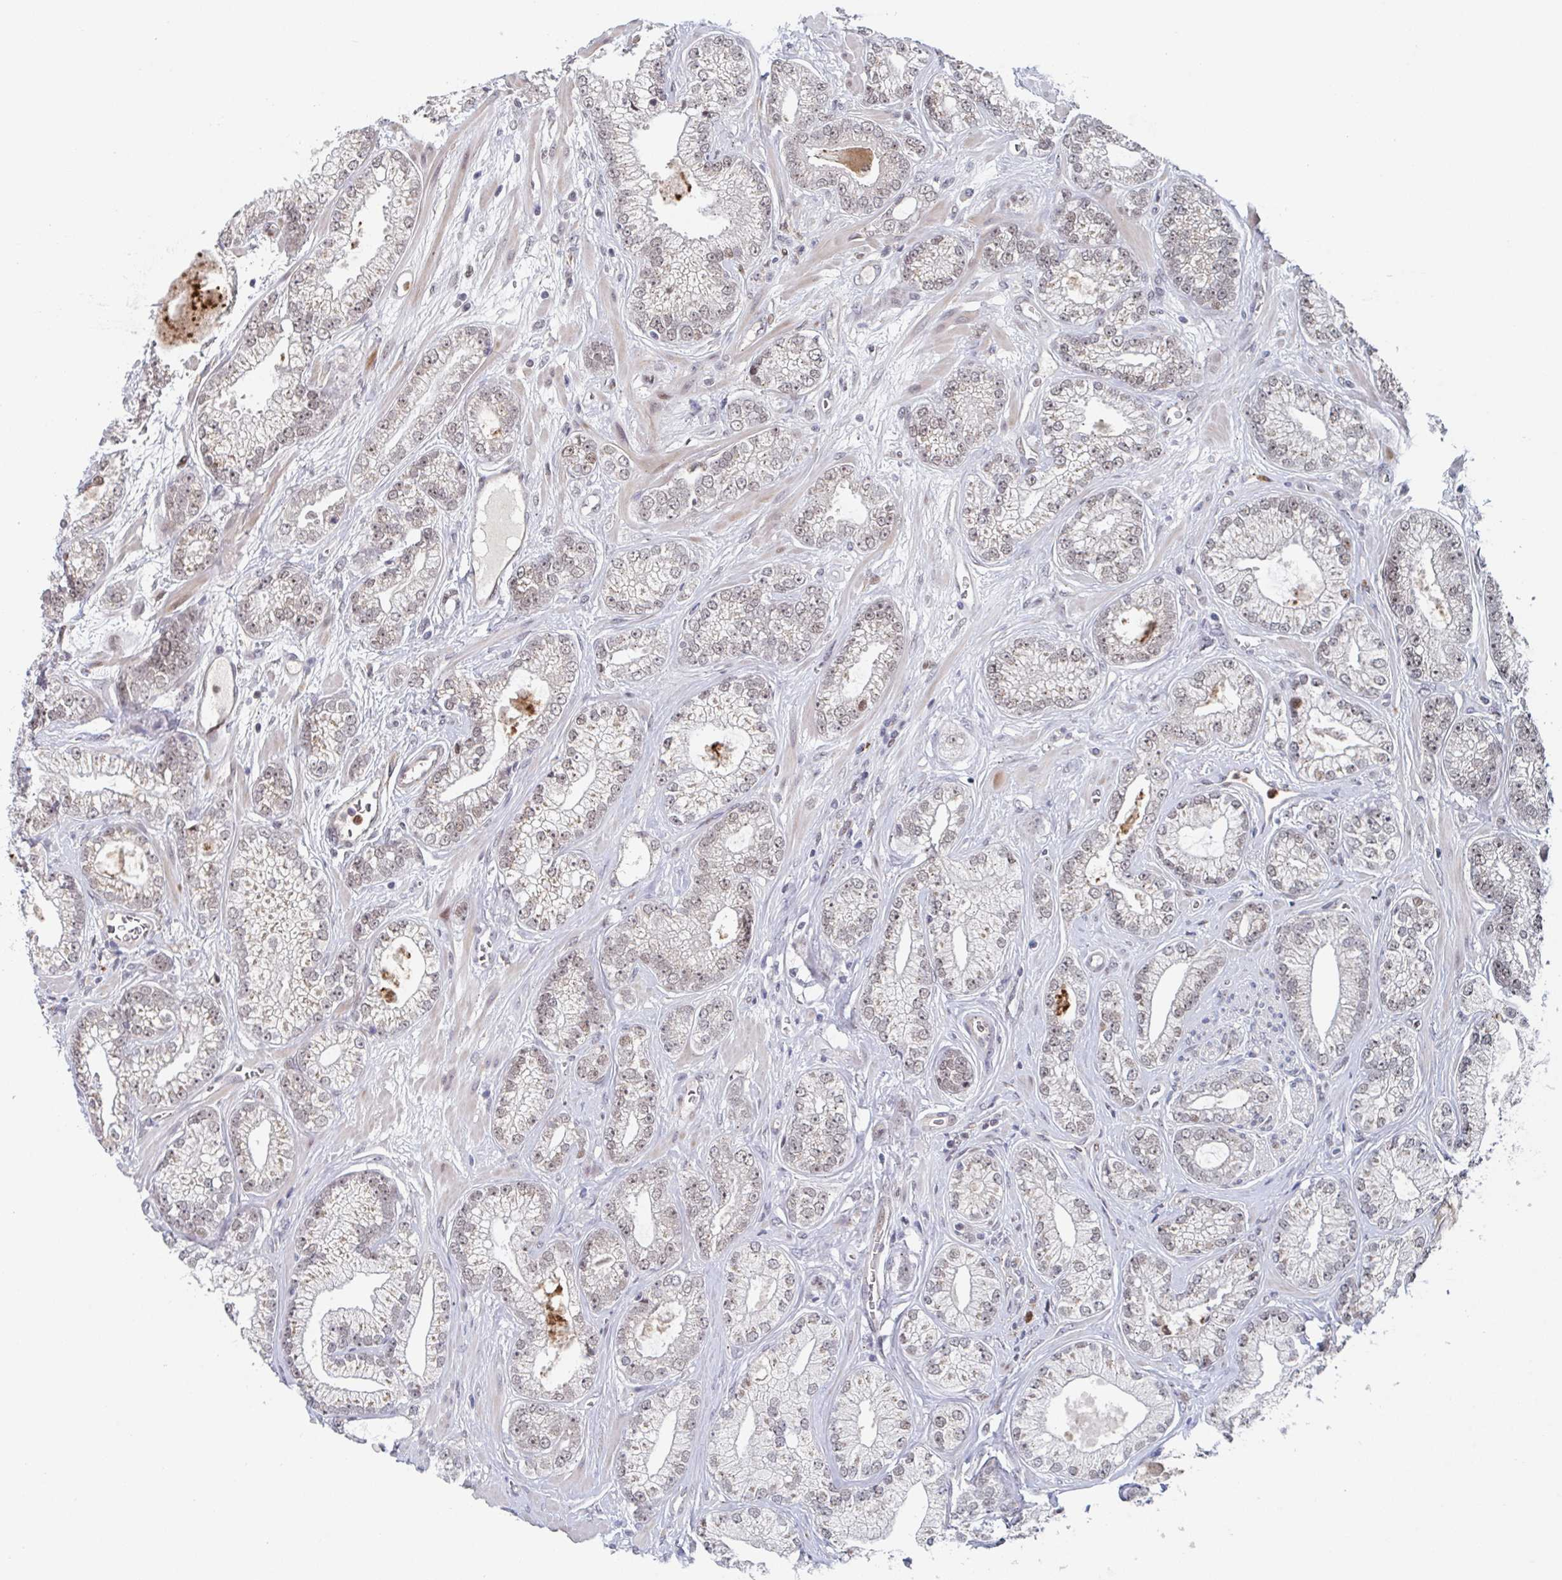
{"staining": {"intensity": "weak", "quantity": "25%-75%", "location": "nuclear"}, "tissue": "prostate cancer", "cell_type": "Tumor cells", "image_type": "cancer", "snomed": [{"axis": "morphology", "description": "Adenocarcinoma, High grade"}, {"axis": "topography", "description": "Prostate"}], "caption": "Human prostate adenocarcinoma (high-grade) stained with a brown dye demonstrates weak nuclear positive staining in about 25%-75% of tumor cells.", "gene": "RNF212", "patient": {"sex": "male", "age": 66}}